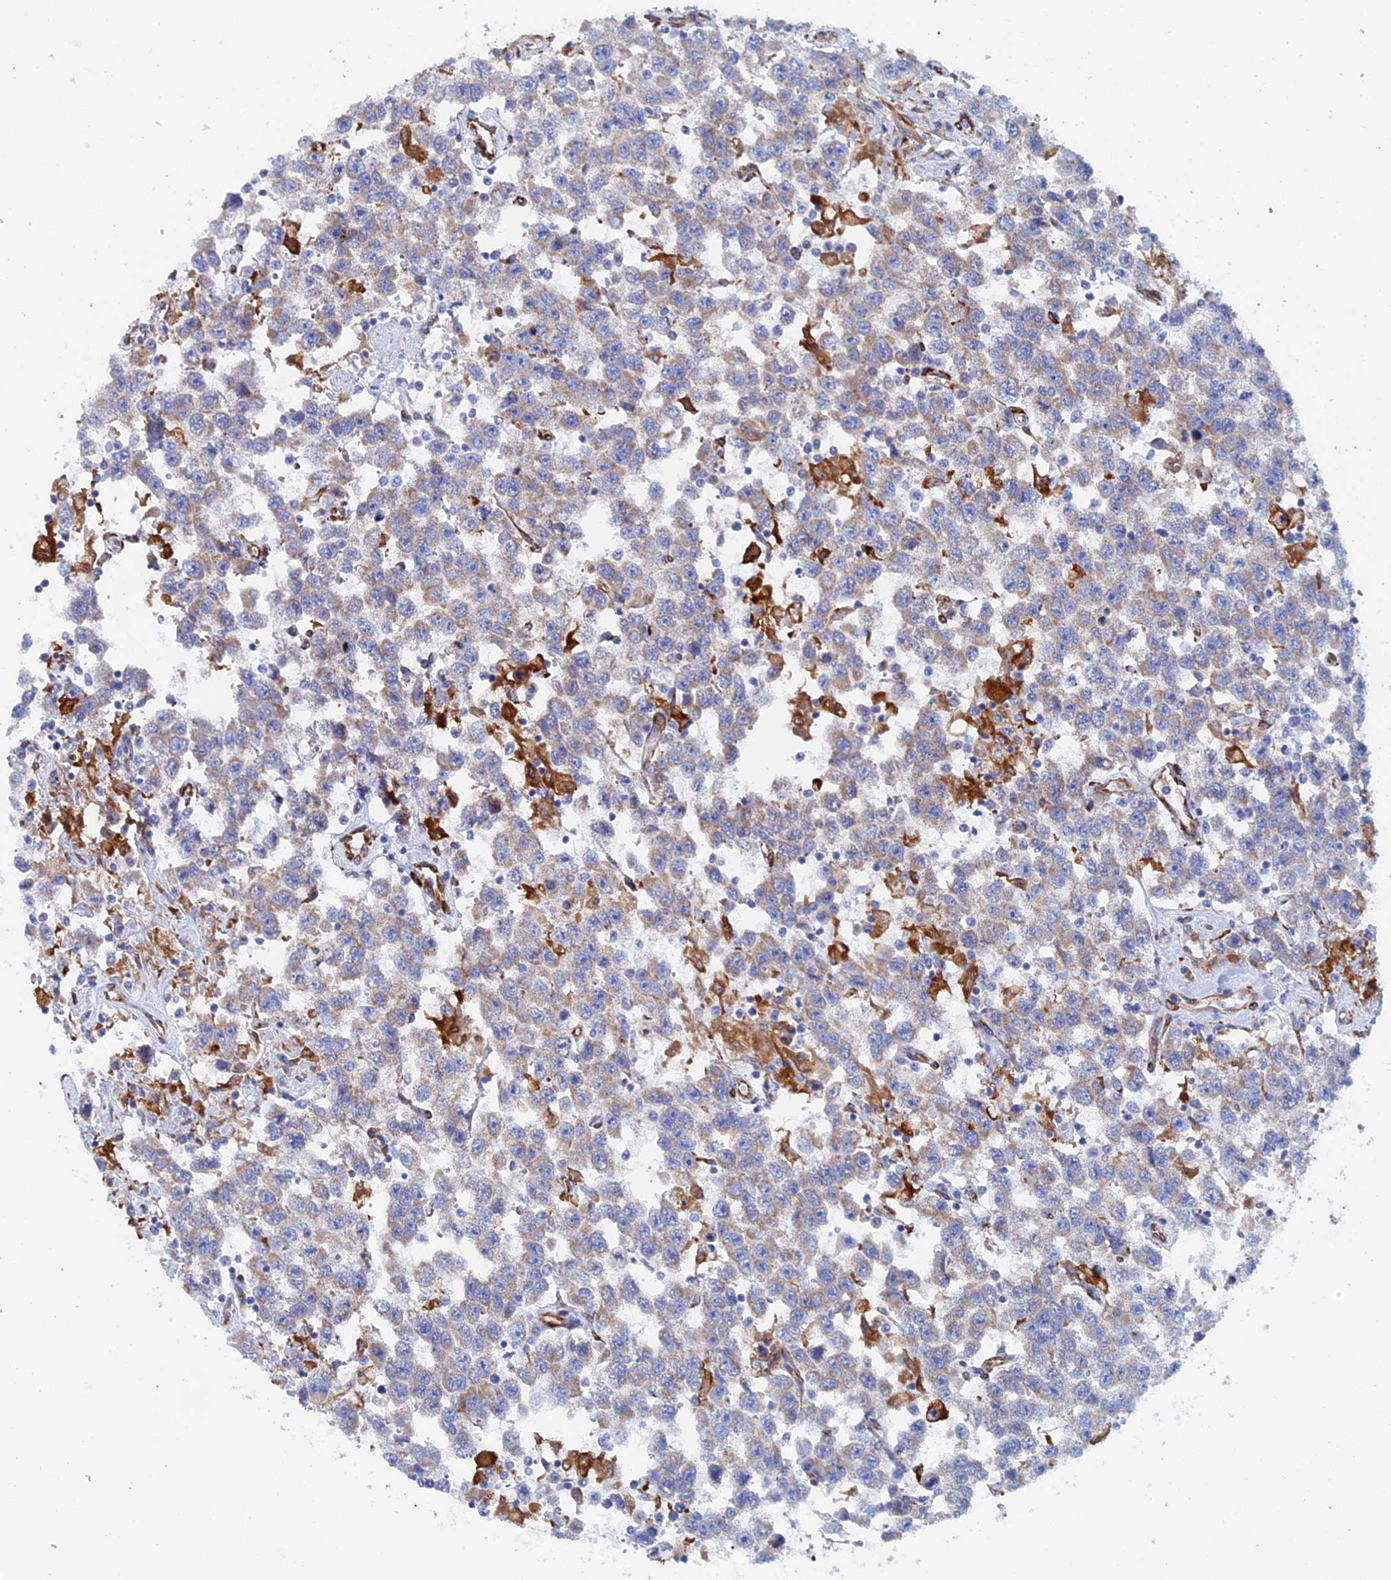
{"staining": {"intensity": "weak", "quantity": "25%-75%", "location": "cytoplasmic/membranous"}, "tissue": "testis cancer", "cell_type": "Tumor cells", "image_type": "cancer", "snomed": [{"axis": "morphology", "description": "Seminoma, NOS"}, {"axis": "topography", "description": "Testis"}], "caption": "Testis cancer stained for a protein (brown) exhibits weak cytoplasmic/membranous positive expression in approximately 25%-75% of tumor cells.", "gene": "COG7", "patient": {"sex": "male", "age": 41}}